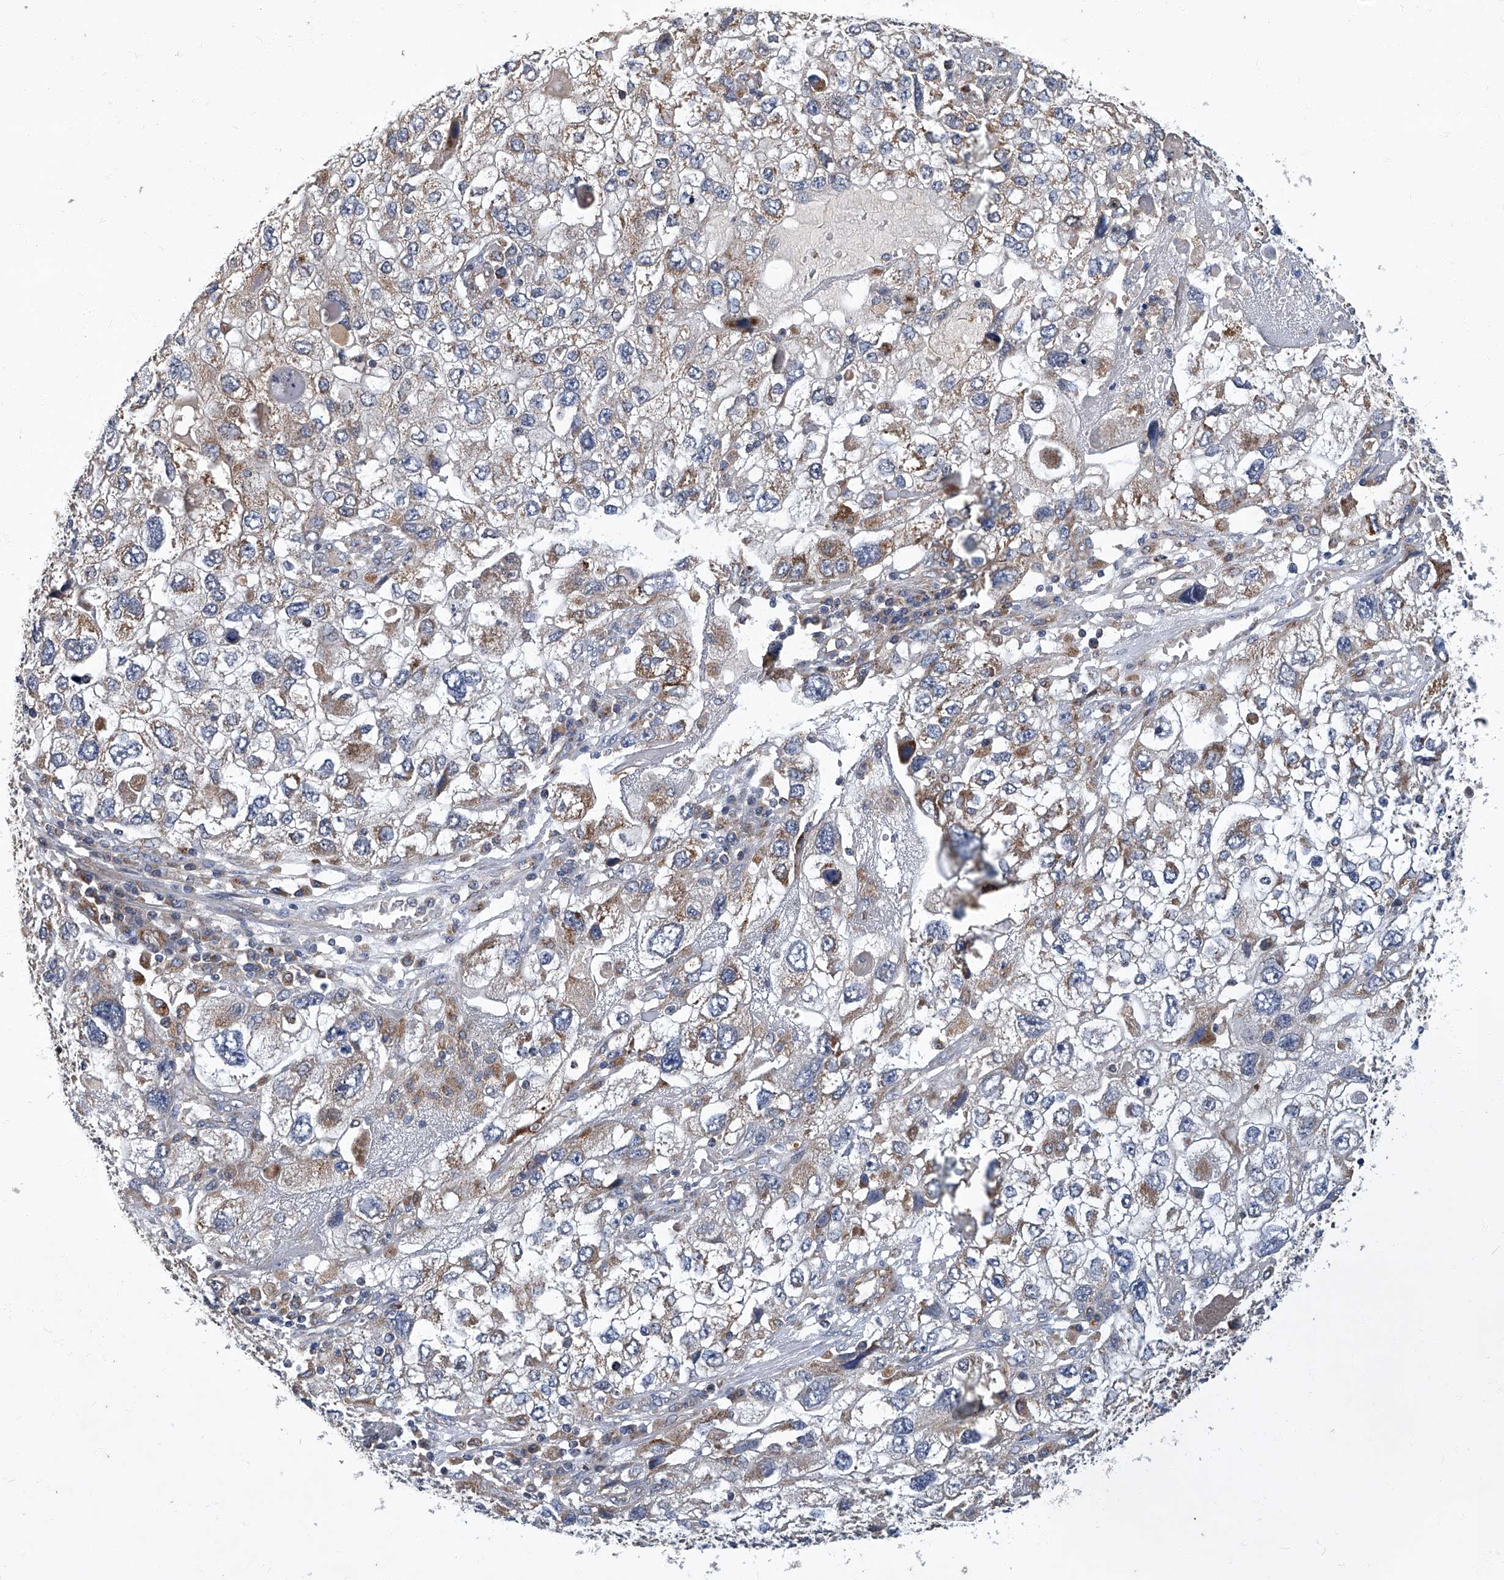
{"staining": {"intensity": "moderate", "quantity": "<25%", "location": "cytoplasmic/membranous"}, "tissue": "endometrial cancer", "cell_type": "Tumor cells", "image_type": "cancer", "snomed": [{"axis": "morphology", "description": "Adenocarcinoma, NOS"}, {"axis": "topography", "description": "Endometrium"}], "caption": "High-magnification brightfield microscopy of adenocarcinoma (endometrial) stained with DAB (3,3'-diaminobenzidine) (brown) and counterstained with hematoxylin (blue). tumor cells exhibit moderate cytoplasmic/membranous positivity is present in about<25% of cells.", "gene": "TNFRSF13B", "patient": {"sex": "female", "age": 49}}